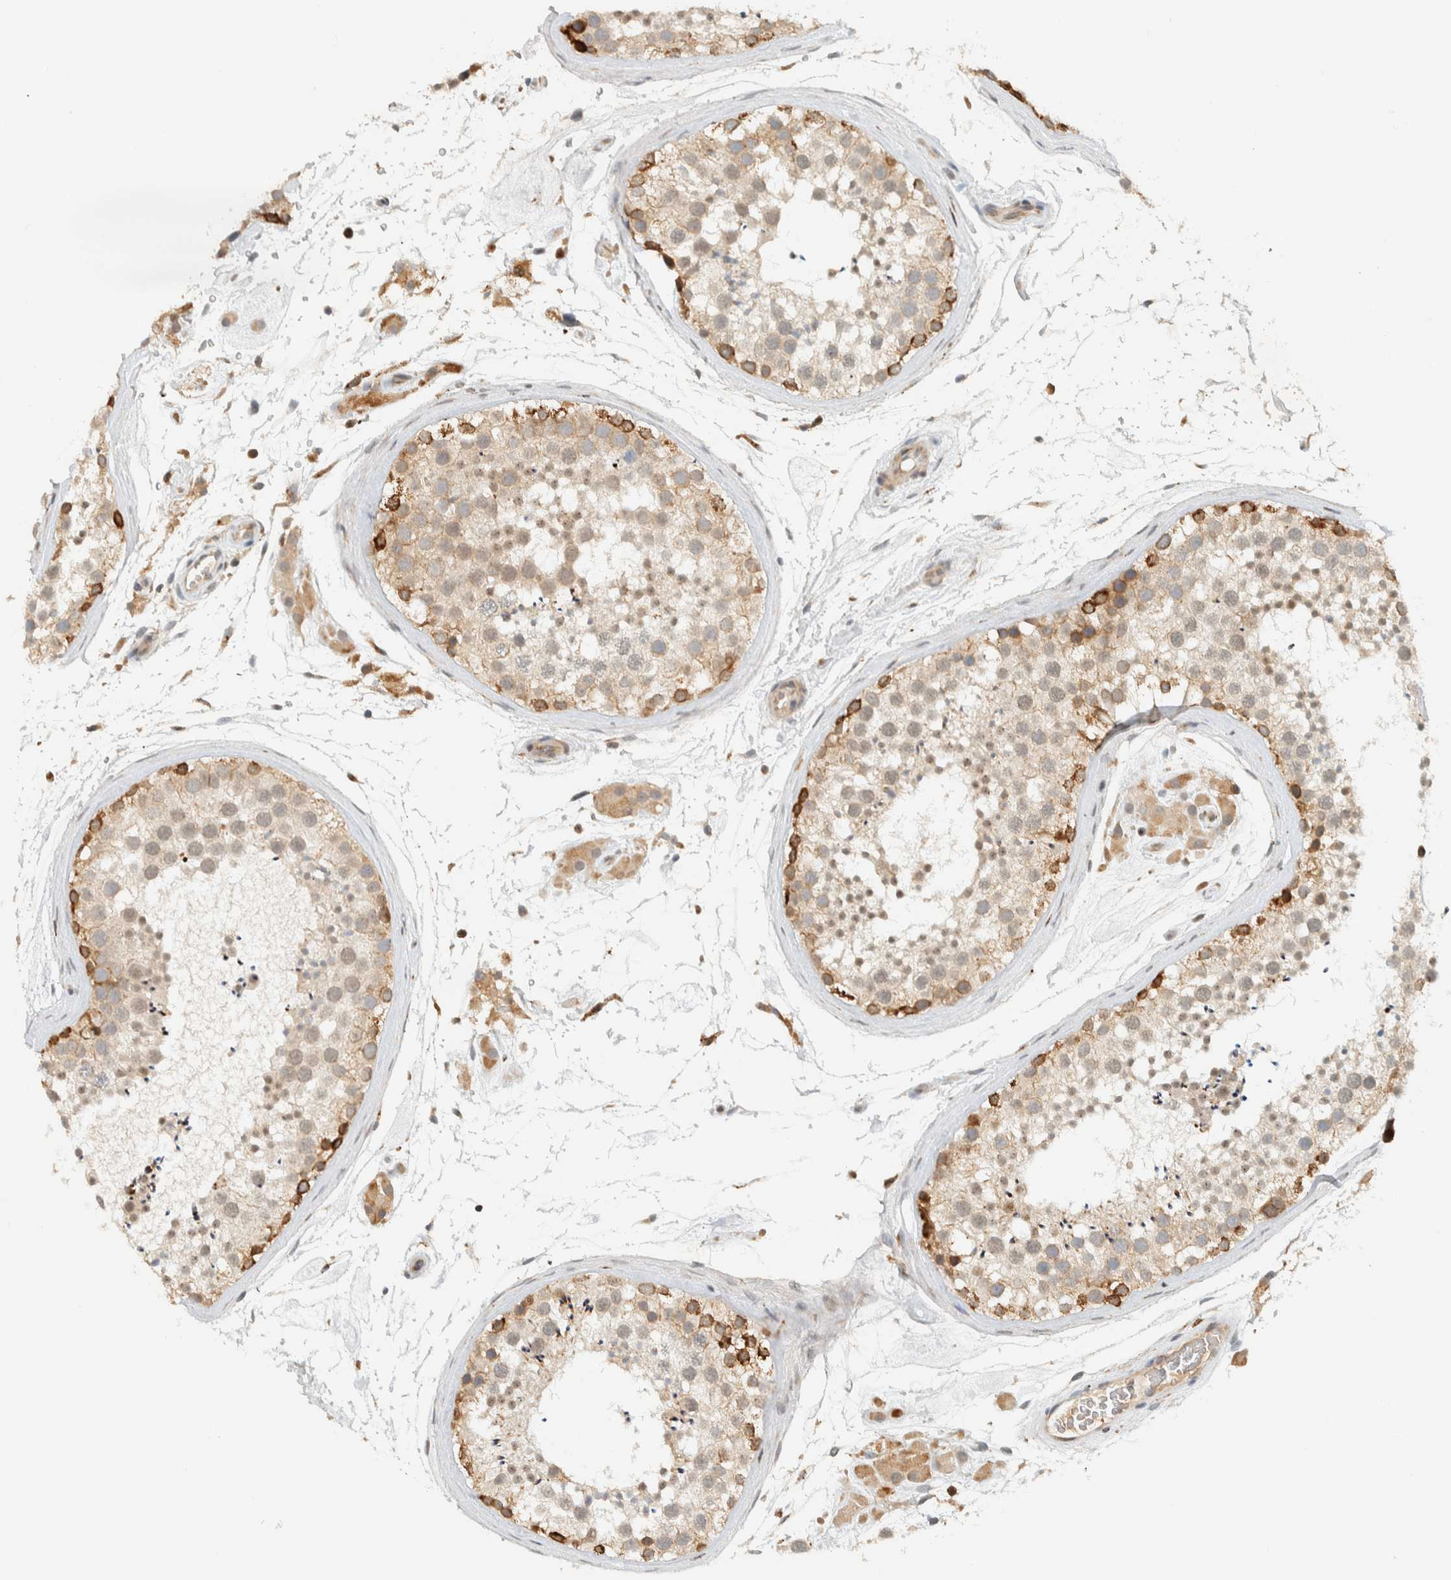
{"staining": {"intensity": "strong", "quantity": "<25%", "location": "cytoplasmic/membranous"}, "tissue": "testis", "cell_type": "Cells in seminiferous ducts", "image_type": "normal", "snomed": [{"axis": "morphology", "description": "Normal tissue, NOS"}, {"axis": "topography", "description": "Testis"}], "caption": "Cells in seminiferous ducts demonstrate medium levels of strong cytoplasmic/membranous positivity in approximately <25% of cells in normal testis.", "gene": "ITPRID1", "patient": {"sex": "male", "age": 46}}